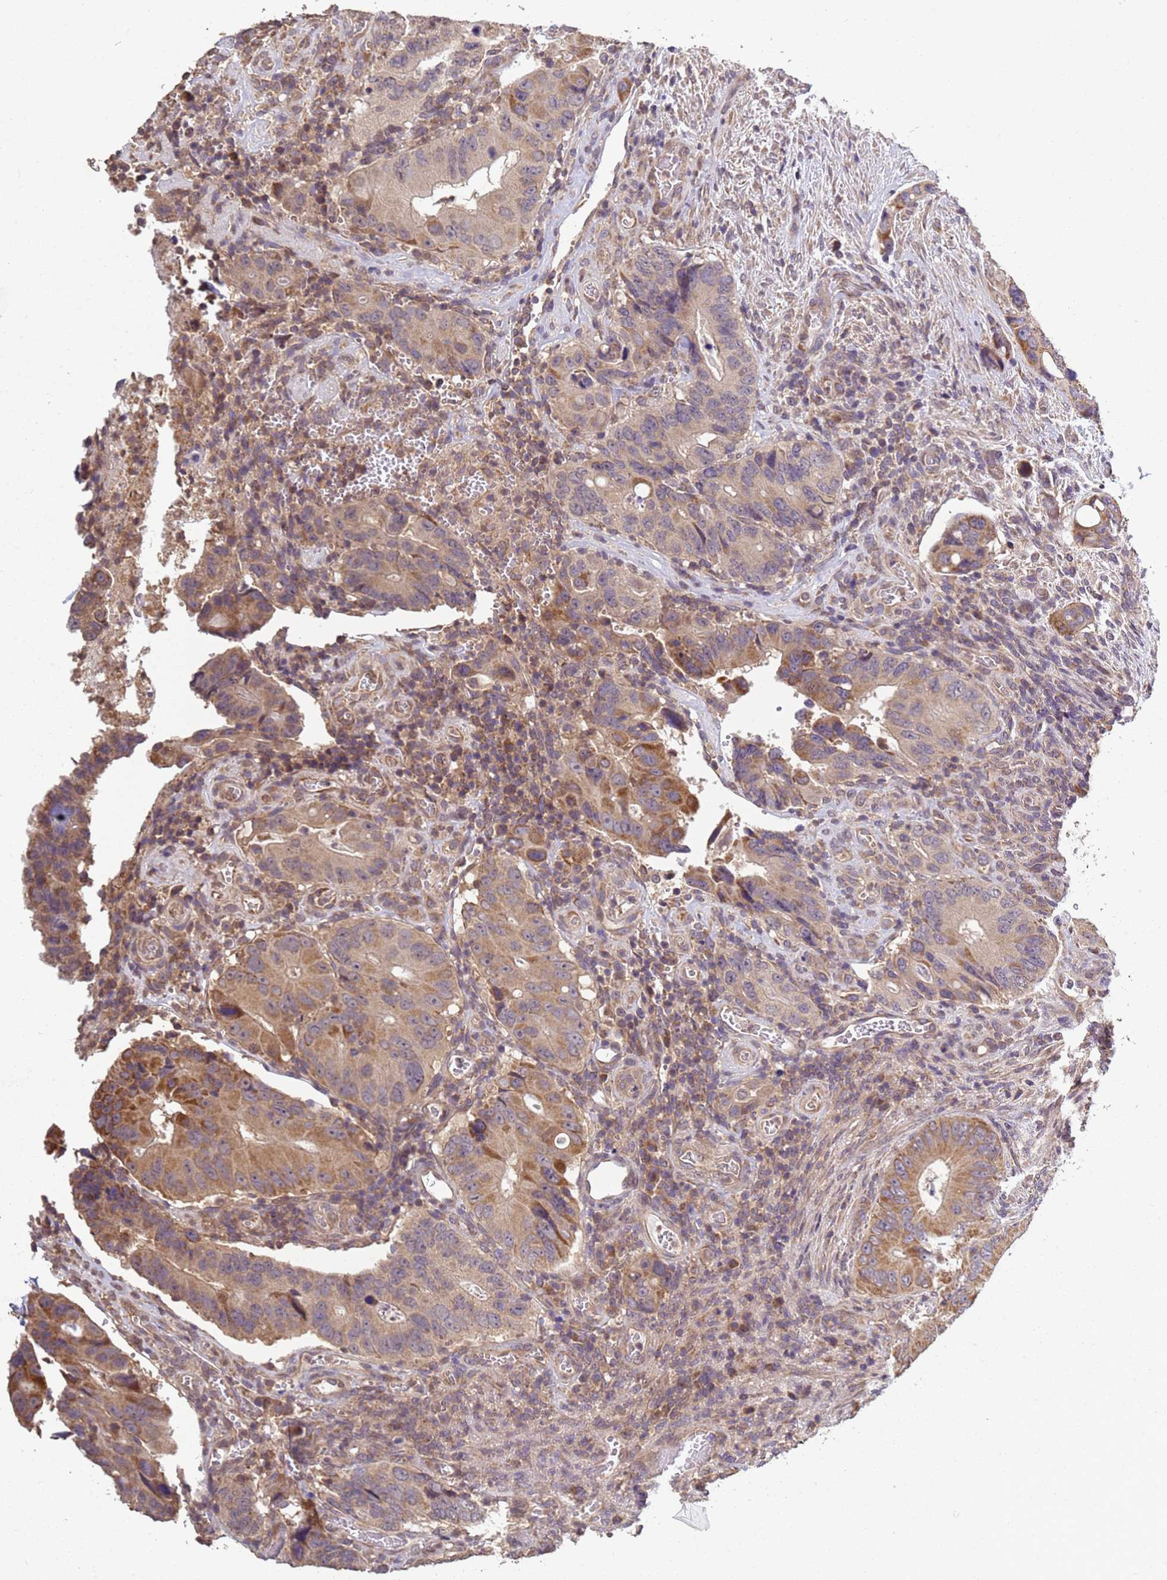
{"staining": {"intensity": "moderate", "quantity": "<25%", "location": "cytoplasmic/membranous"}, "tissue": "colorectal cancer", "cell_type": "Tumor cells", "image_type": "cancer", "snomed": [{"axis": "morphology", "description": "Adenocarcinoma, NOS"}, {"axis": "topography", "description": "Colon"}], "caption": "Immunohistochemistry (IHC) of human adenocarcinoma (colorectal) displays low levels of moderate cytoplasmic/membranous staining in about <25% of tumor cells. The staining was performed using DAB to visualize the protein expression in brown, while the nuclei were stained in blue with hematoxylin (Magnification: 20x).", "gene": "P2RX7", "patient": {"sex": "male", "age": 84}}